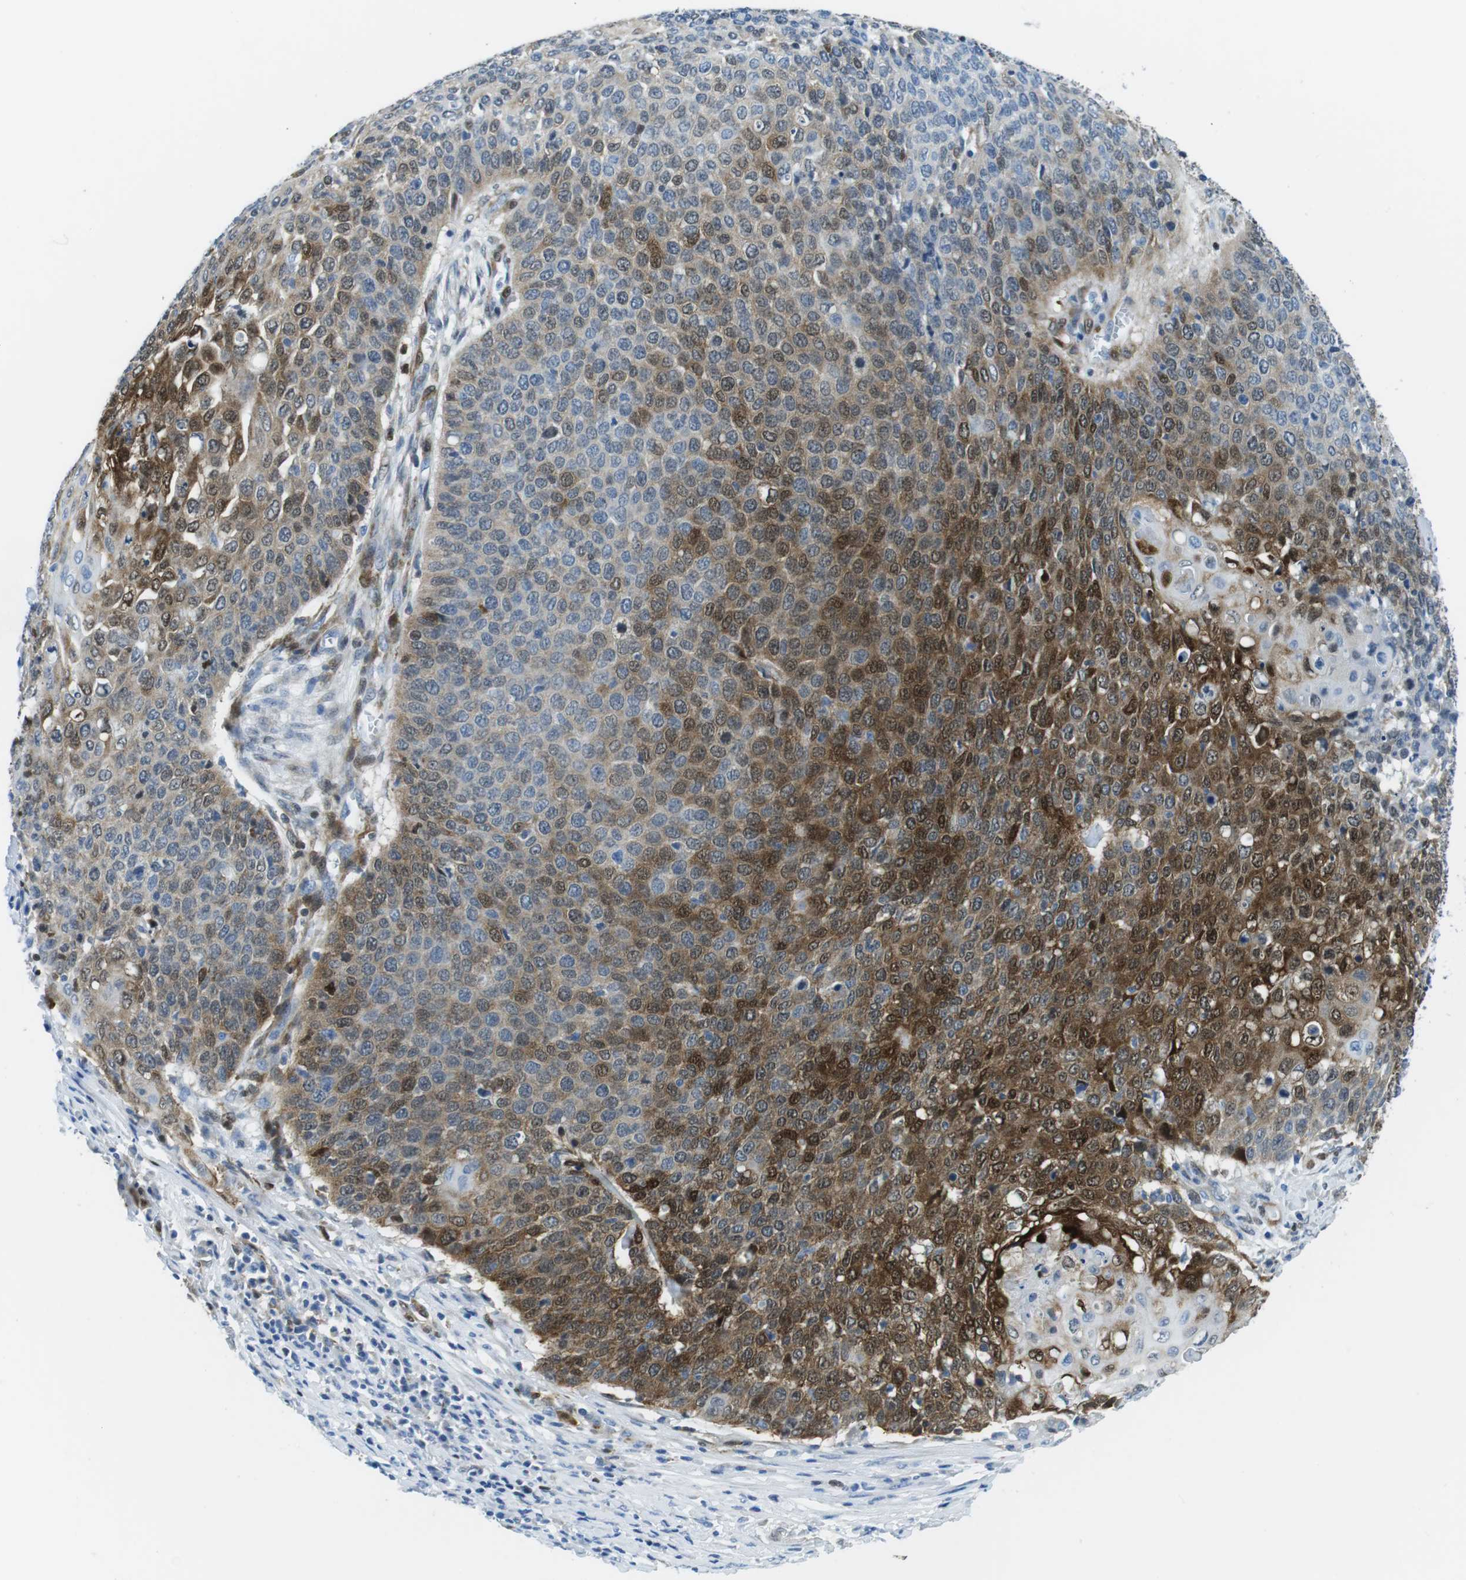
{"staining": {"intensity": "moderate", "quantity": "25%-75%", "location": "cytoplasmic/membranous,nuclear"}, "tissue": "cervical cancer", "cell_type": "Tumor cells", "image_type": "cancer", "snomed": [{"axis": "morphology", "description": "Squamous cell carcinoma, NOS"}, {"axis": "topography", "description": "Cervix"}], "caption": "DAB immunohistochemical staining of cervical cancer reveals moderate cytoplasmic/membranous and nuclear protein positivity in approximately 25%-75% of tumor cells. (DAB = brown stain, brightfield microscopy at high magnification).", "gene": "PHLDA1", "patient": {"sex": "female", "age": 39}}